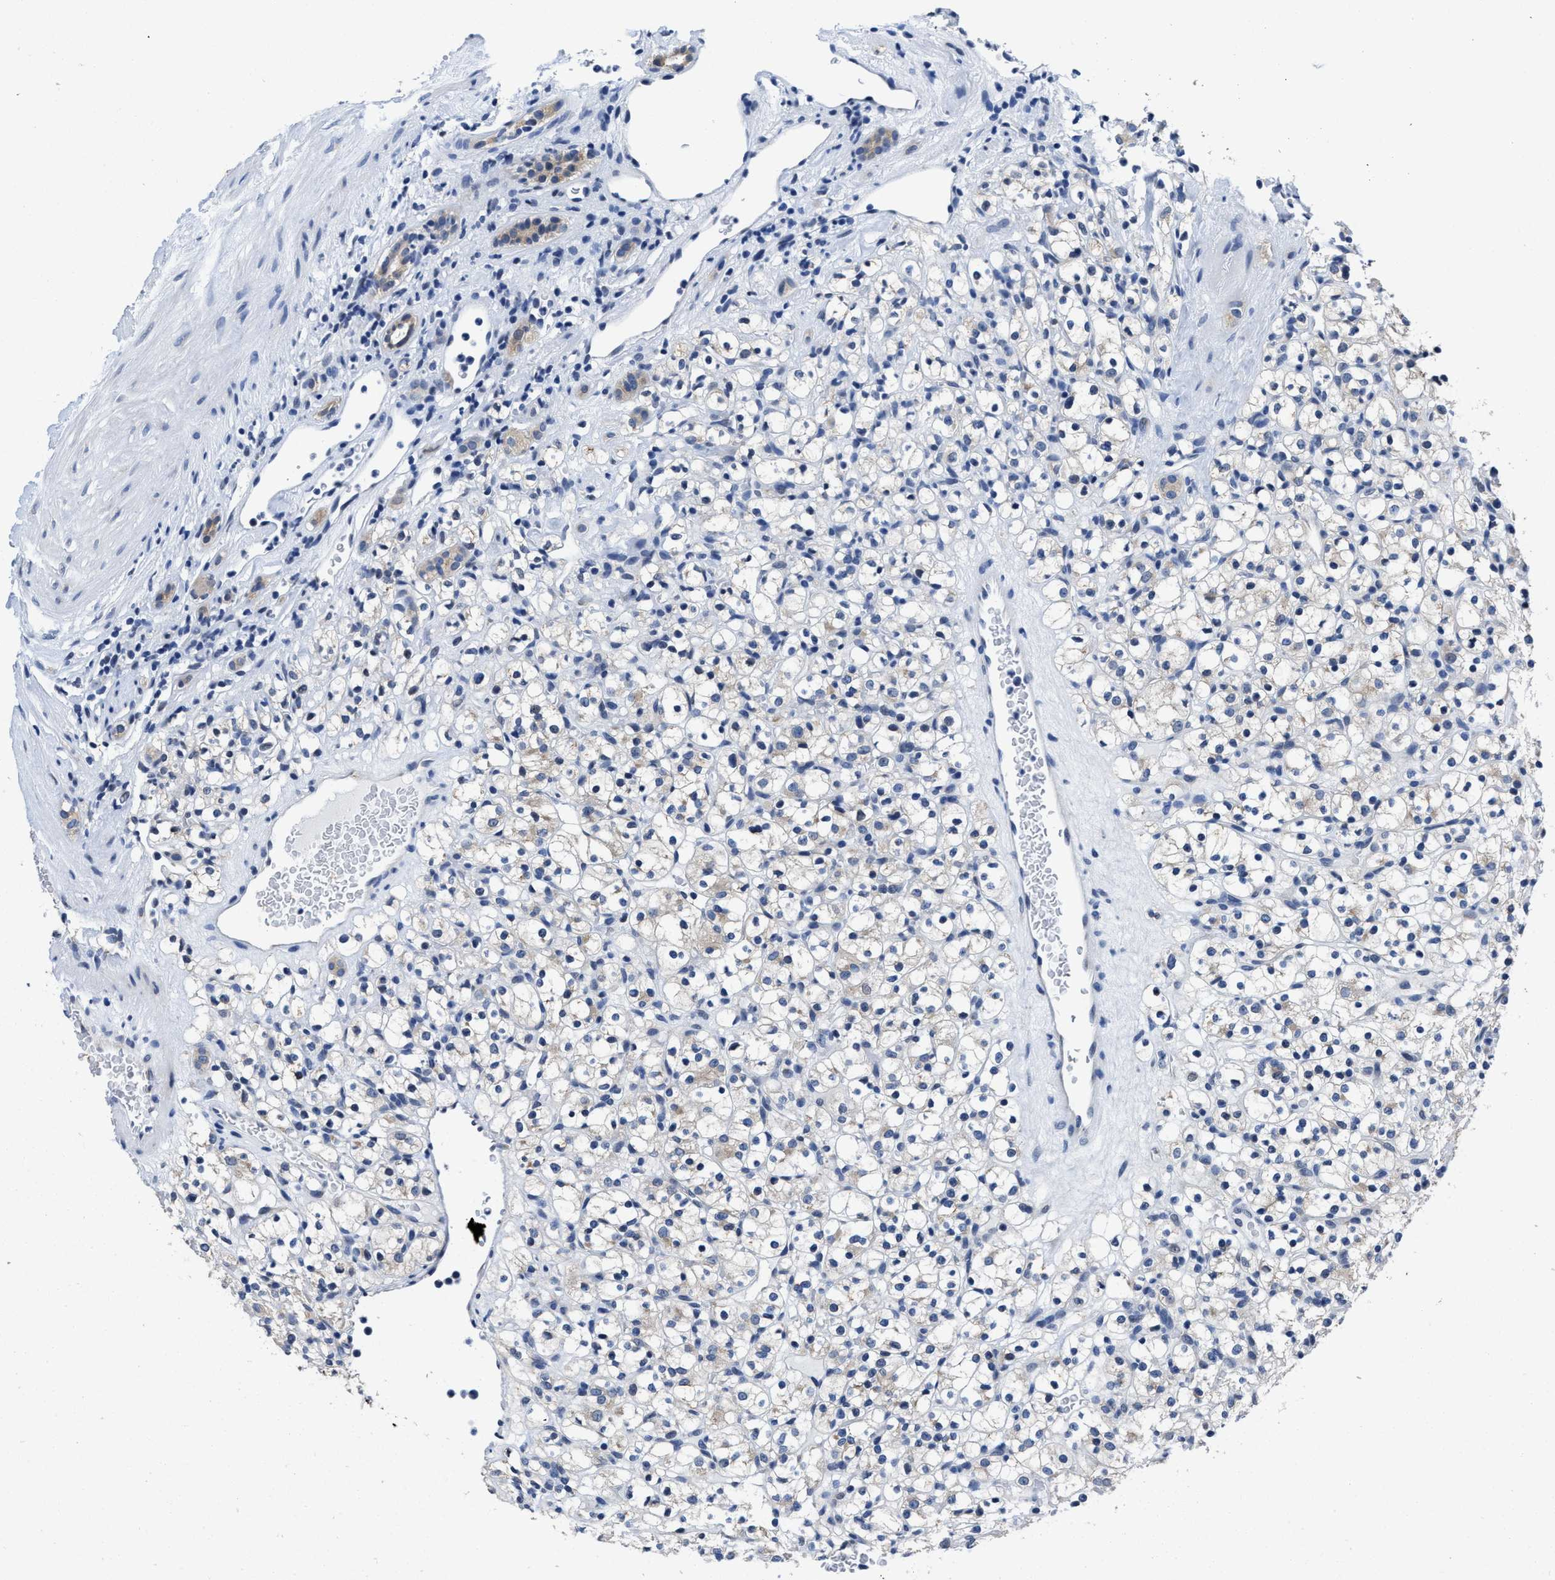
{"staining": {"intensity": "negative", "quantity": "none", "location": "none"}, "tissue": "renal cancer", "cell_type": "Tumor cells", "image_type": "cancer", "snomed": [{"axis": "morphology", "description": "Normal tissue, NOS"}, {"axis": "morphology", "description": "Adenocarcinoma, NOS"}, {"axis": "topography", "description": "Kidney"}], "caption": "IHC of human renal cancer (adenocarcinoma) demonstrates no expression in tumor cells. Brightfield microscopy of immunohistochemistry stained with DAB (brown) and hematoxylin (blue), captured at high magnification.", "gene": "HOOK1", "patient": {"sex": "female", "age": 72}}